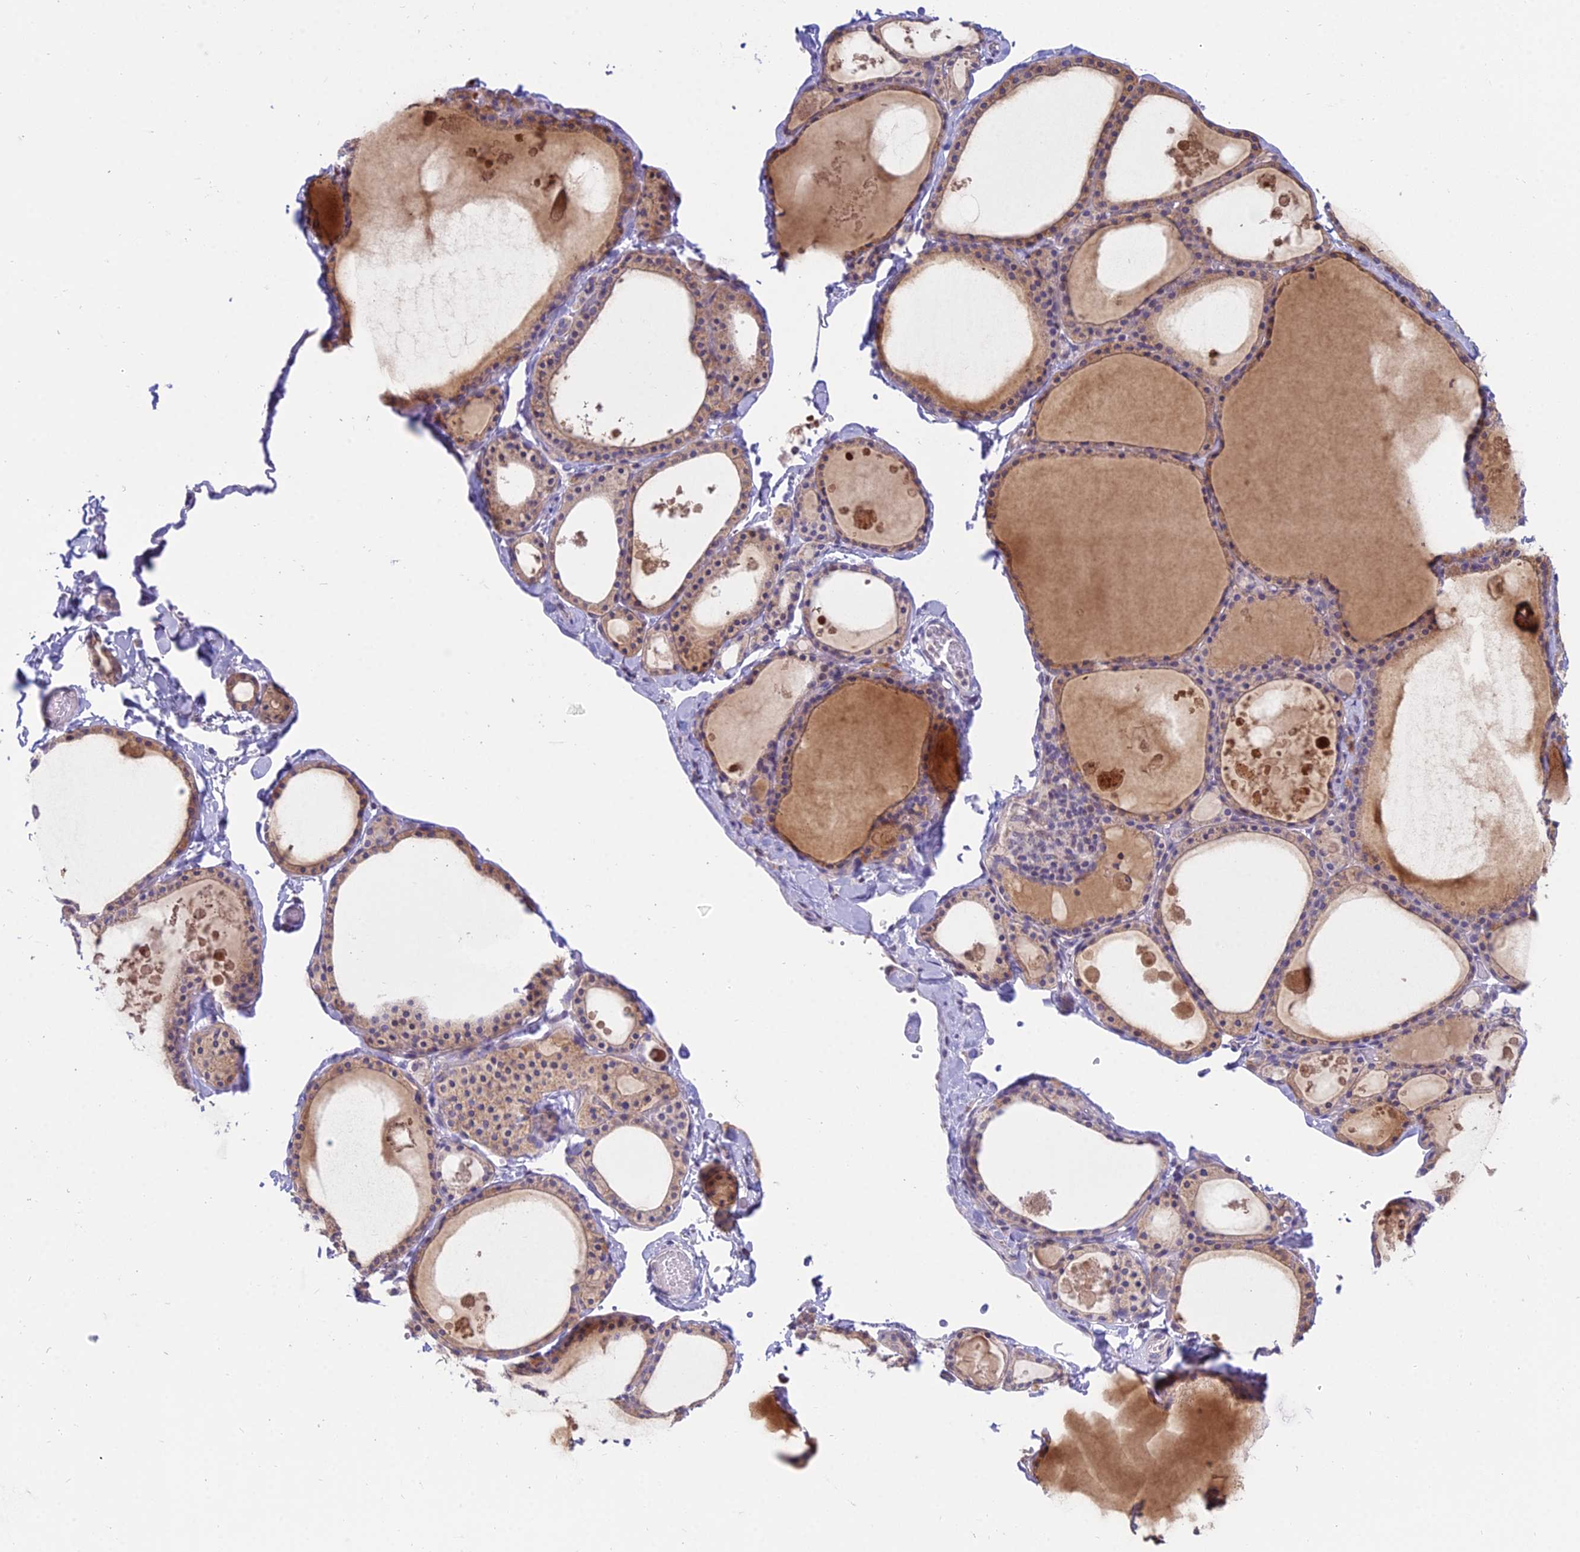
{"staining": {"intensity": "weak", "quantity": "25%-75%", "location": "cytoplasmic/membranous"}, "tissue": "thyroid gland", "cell_type": "Glandular cells", "image_type": "normal", "snomed": [{"axis": "morphology", "description": "Normal tissue, NOS"}, {"axis": "topography", "description": "Thyroid gland"}], "caption": "Normal thyroid gland shows weak cytoplasmic/membranous positivity in about 25%-75% of glandular cells, visualized by immunohistochemistry. The staining was performed using DAB to visualize the protein expression in brown, while the nuclei were stained in blue with hematoxylin (Magnification: 20x).", "gene": "CFAP206", "patient": {"sex": "male", "age": 56}}